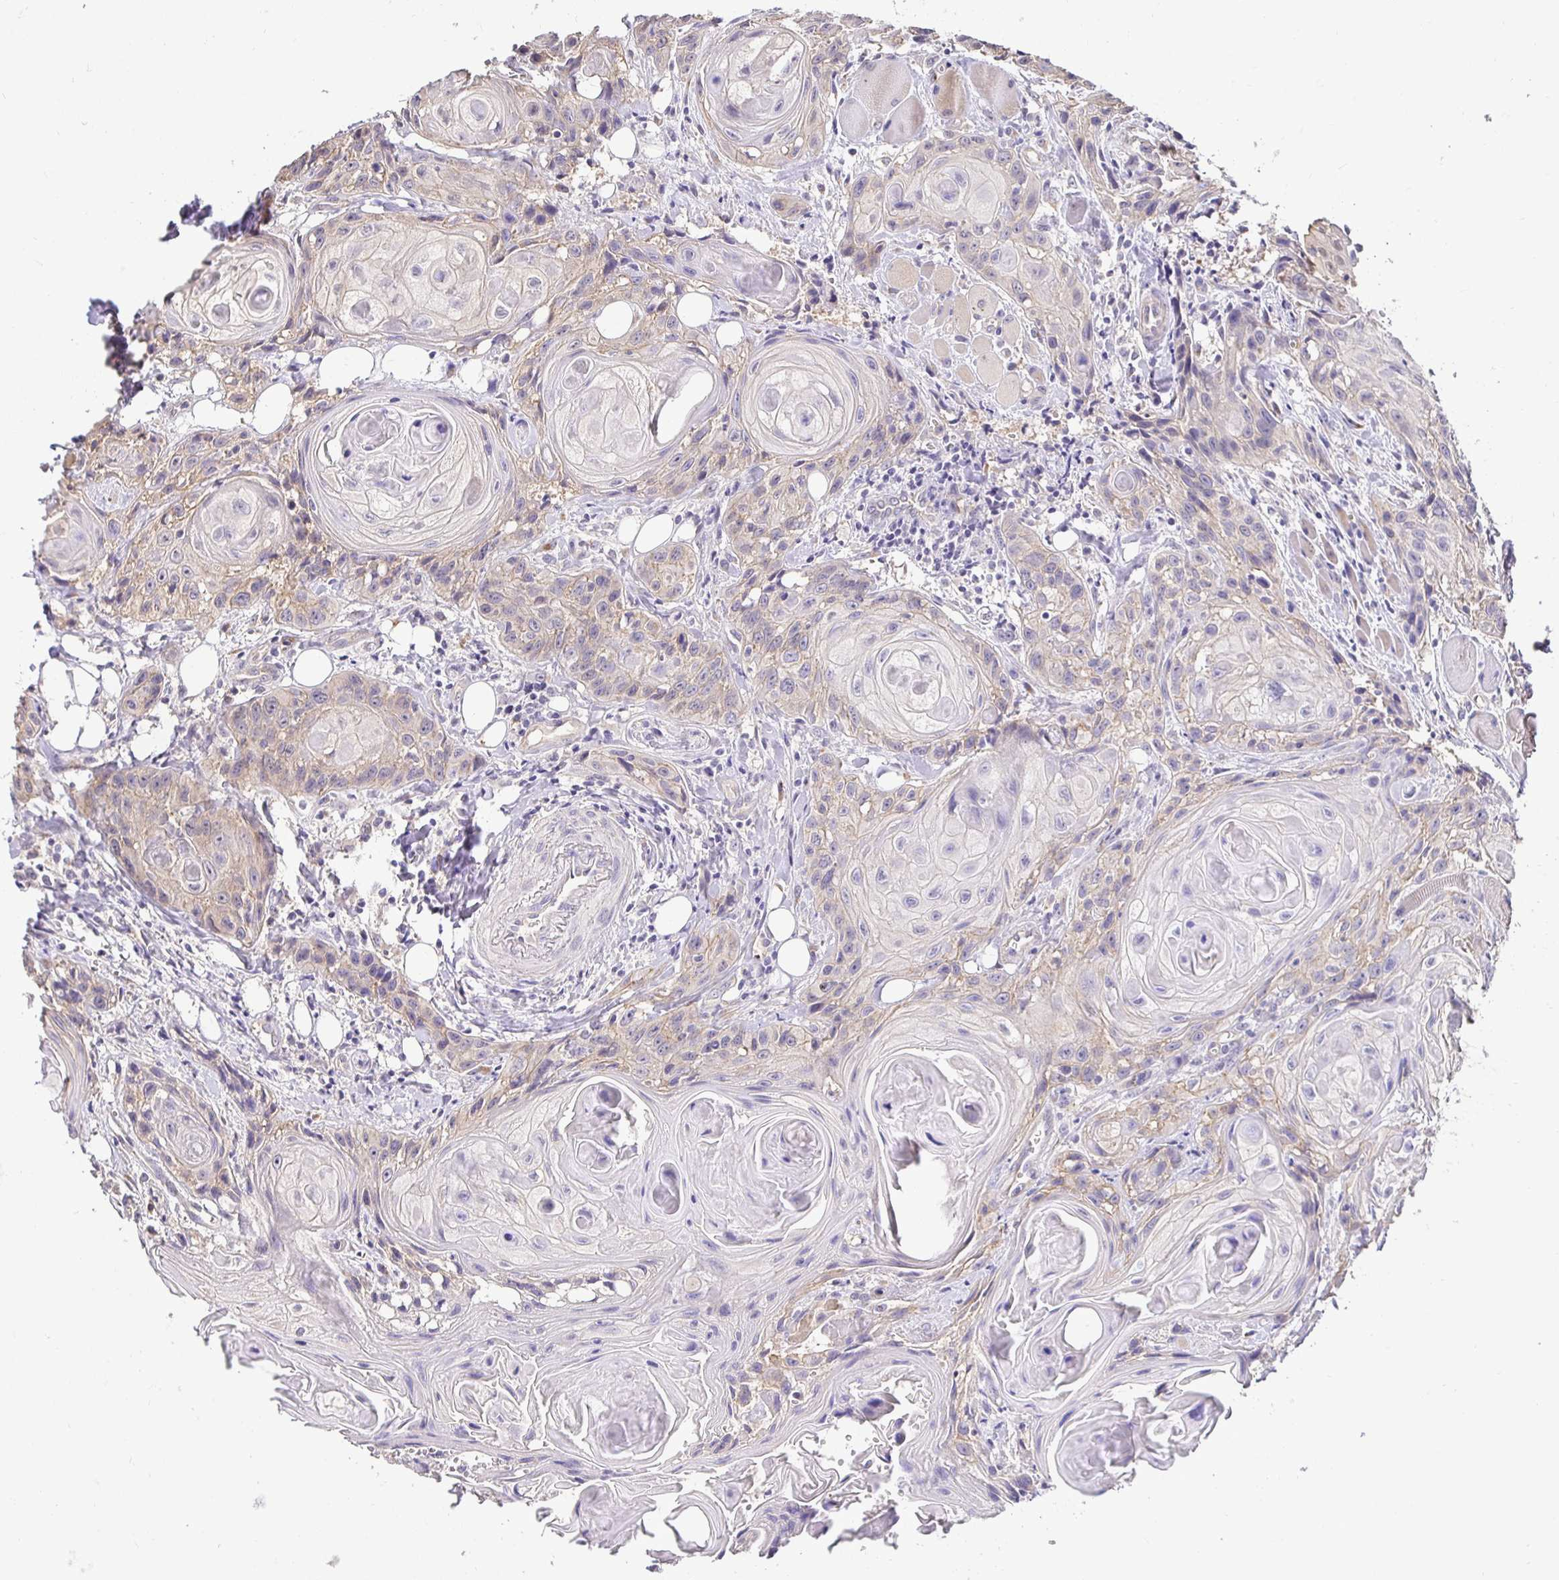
{"staining": {"intensity": "negative", "quantity": "none", "location": "none"}, "tissue": "head and neck cancer", "cell_type": "Tumor cells", "image_type": "cancer", "snomed": [{"axis": "morphology", "description": "Squamous cell carcinoma, NOS"}, {"axis": "topography", "description": "Oral tissue"}, {"axis": "topography", "description": "Head-Neck"}], "caption": "Immunohistochemistry photomicrograph of head and neck cancer stained for a protein (brown), which displays no expression in tumor cells.", "gene": "SLC9A1", "patient": {"sex": "male", "age": 58}}